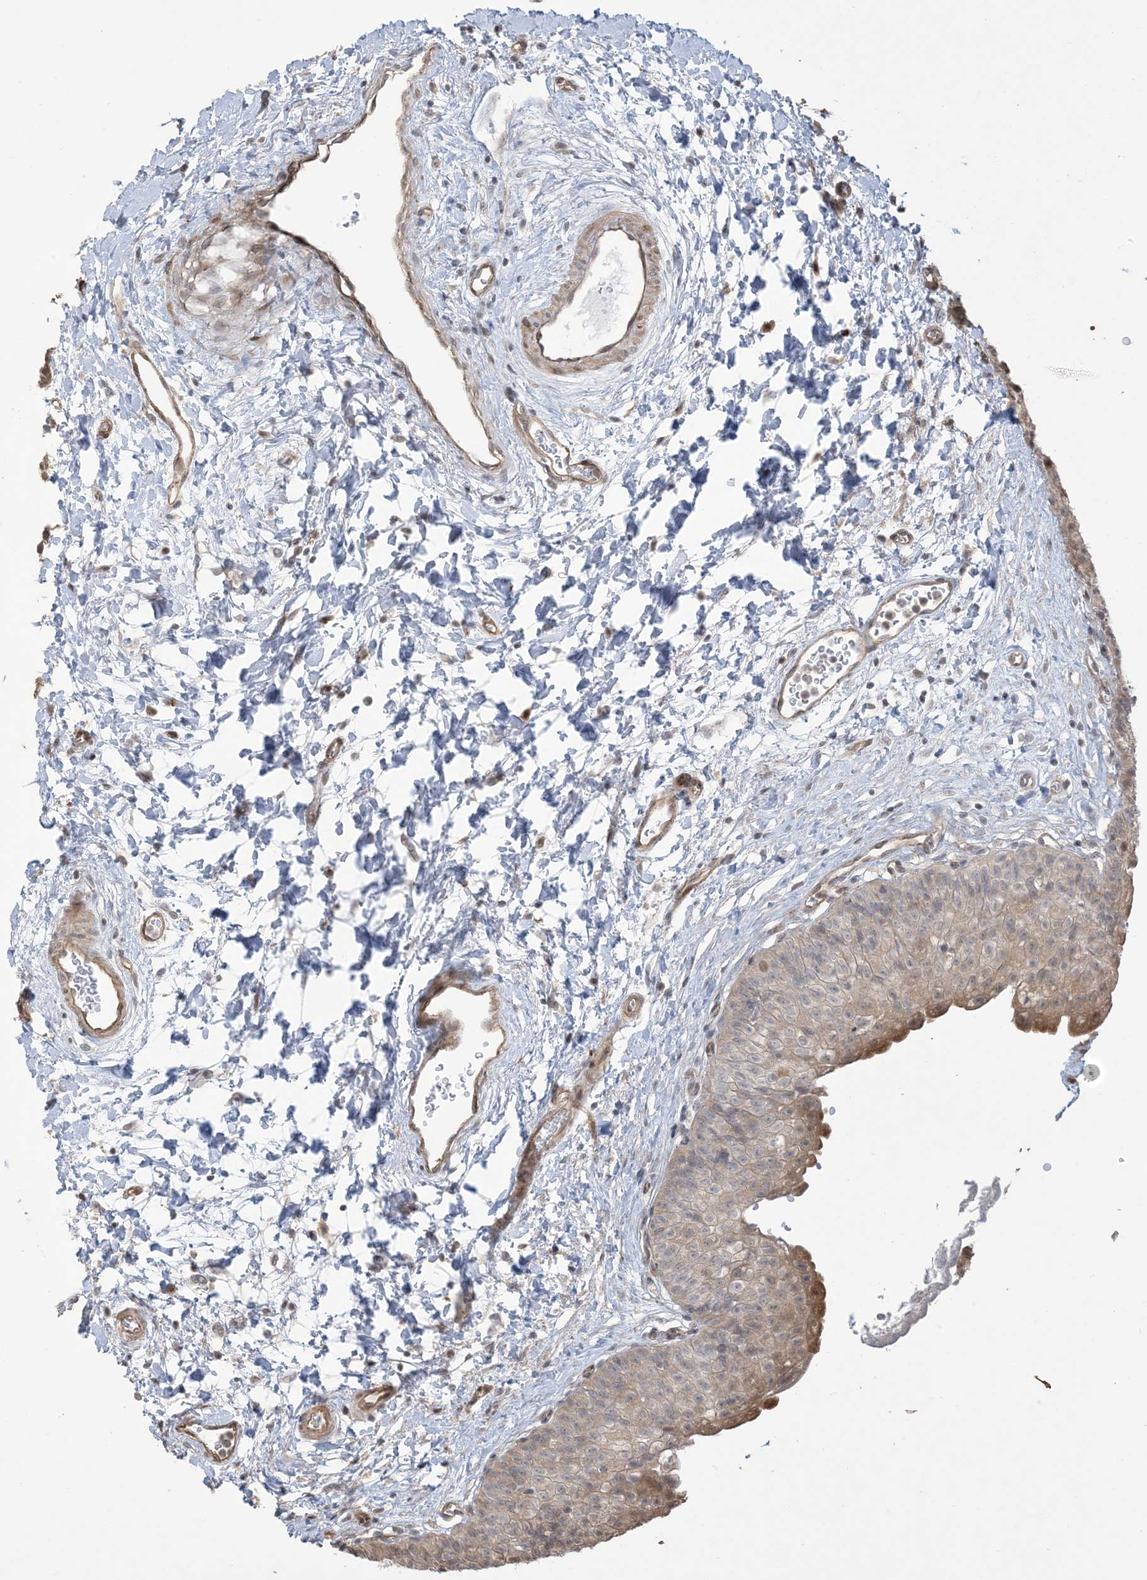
{"staining": {"intensity": "moderate", "quantity": "25%-75%", "location": "cytoplasmic/membranous"}, "tissue": "urinary bladder", "cell_type": "Urothelial cells", "image_type": "normal", "snomed": [{"axis": "morphology", "description": "Normal tissue, NOS"}, {"axis": "topography", "description": "Urinary bladder"}], "caption": "DAB immunohistochemical staining of normal urinary bladder displays moderate cytoplasmic/membranous protein staining in about 25%-75% of urothelial cells.", "gene": "KLHL18", "patient": {"sex": "male", "age": 51}}